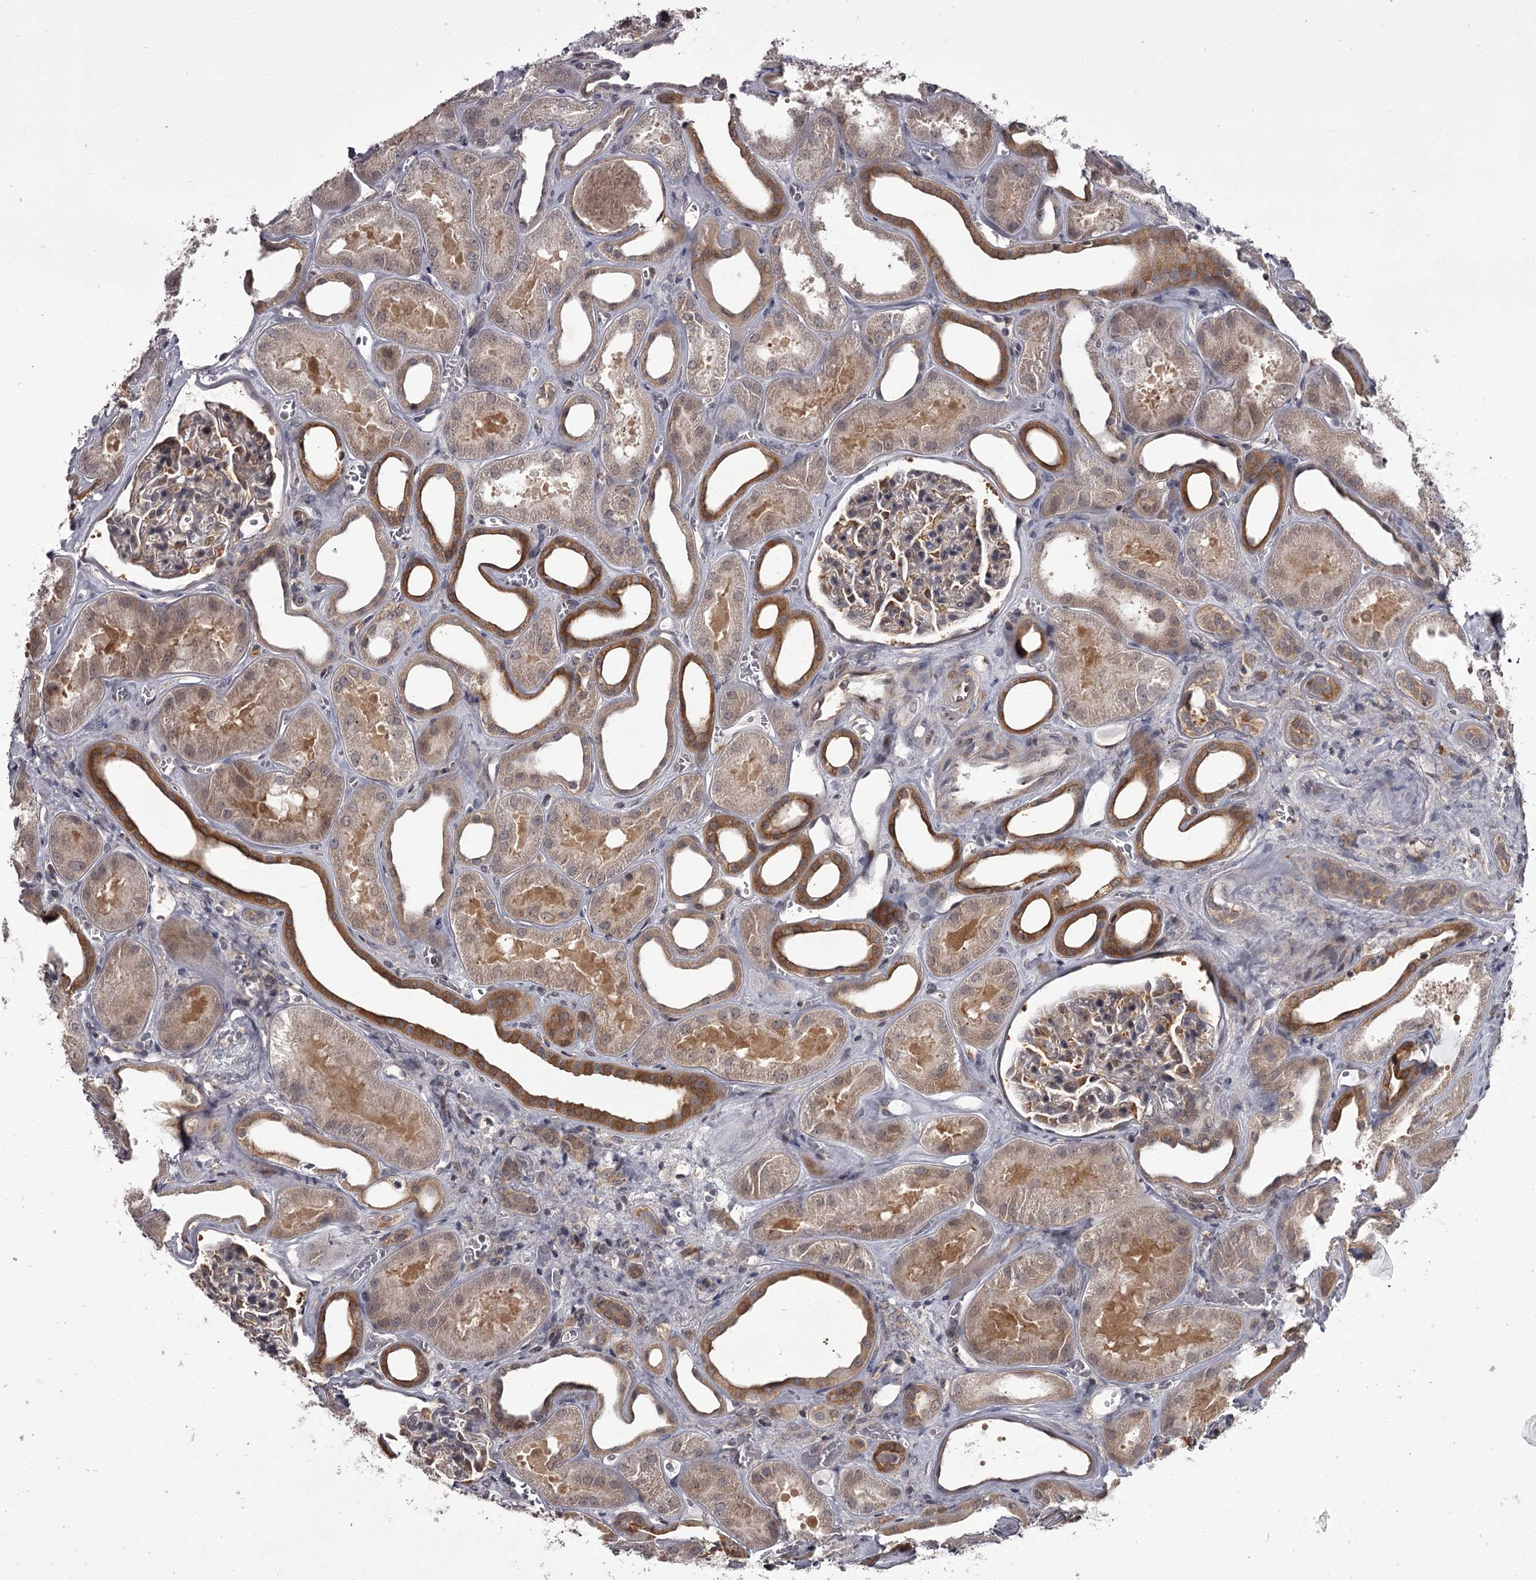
{"staining": {"intensity": "moderate", "quantity": "<25%", "location": "cytoplasmic/membranous"}, "tissue": "kidney", "cell_type": "Cells in glomeruli", "image_type": "normal", "snomed": [{"axis": "morphology", "description": "Normal tissue, NOS"}, {"axis": "morphology", "description": "Adenocarcinoma, NOS"}, {"axis": "topography", "description": "Kidney"}], "caption": "A micrograph showing moderate cytoplasmic/membranous staining in about <25% of cells in glomeruli in benign kidney, as visualized by brown immunohistochemical staining.", "gene": "CCDC92", "patient": {"sex": "female", "age": 68}}